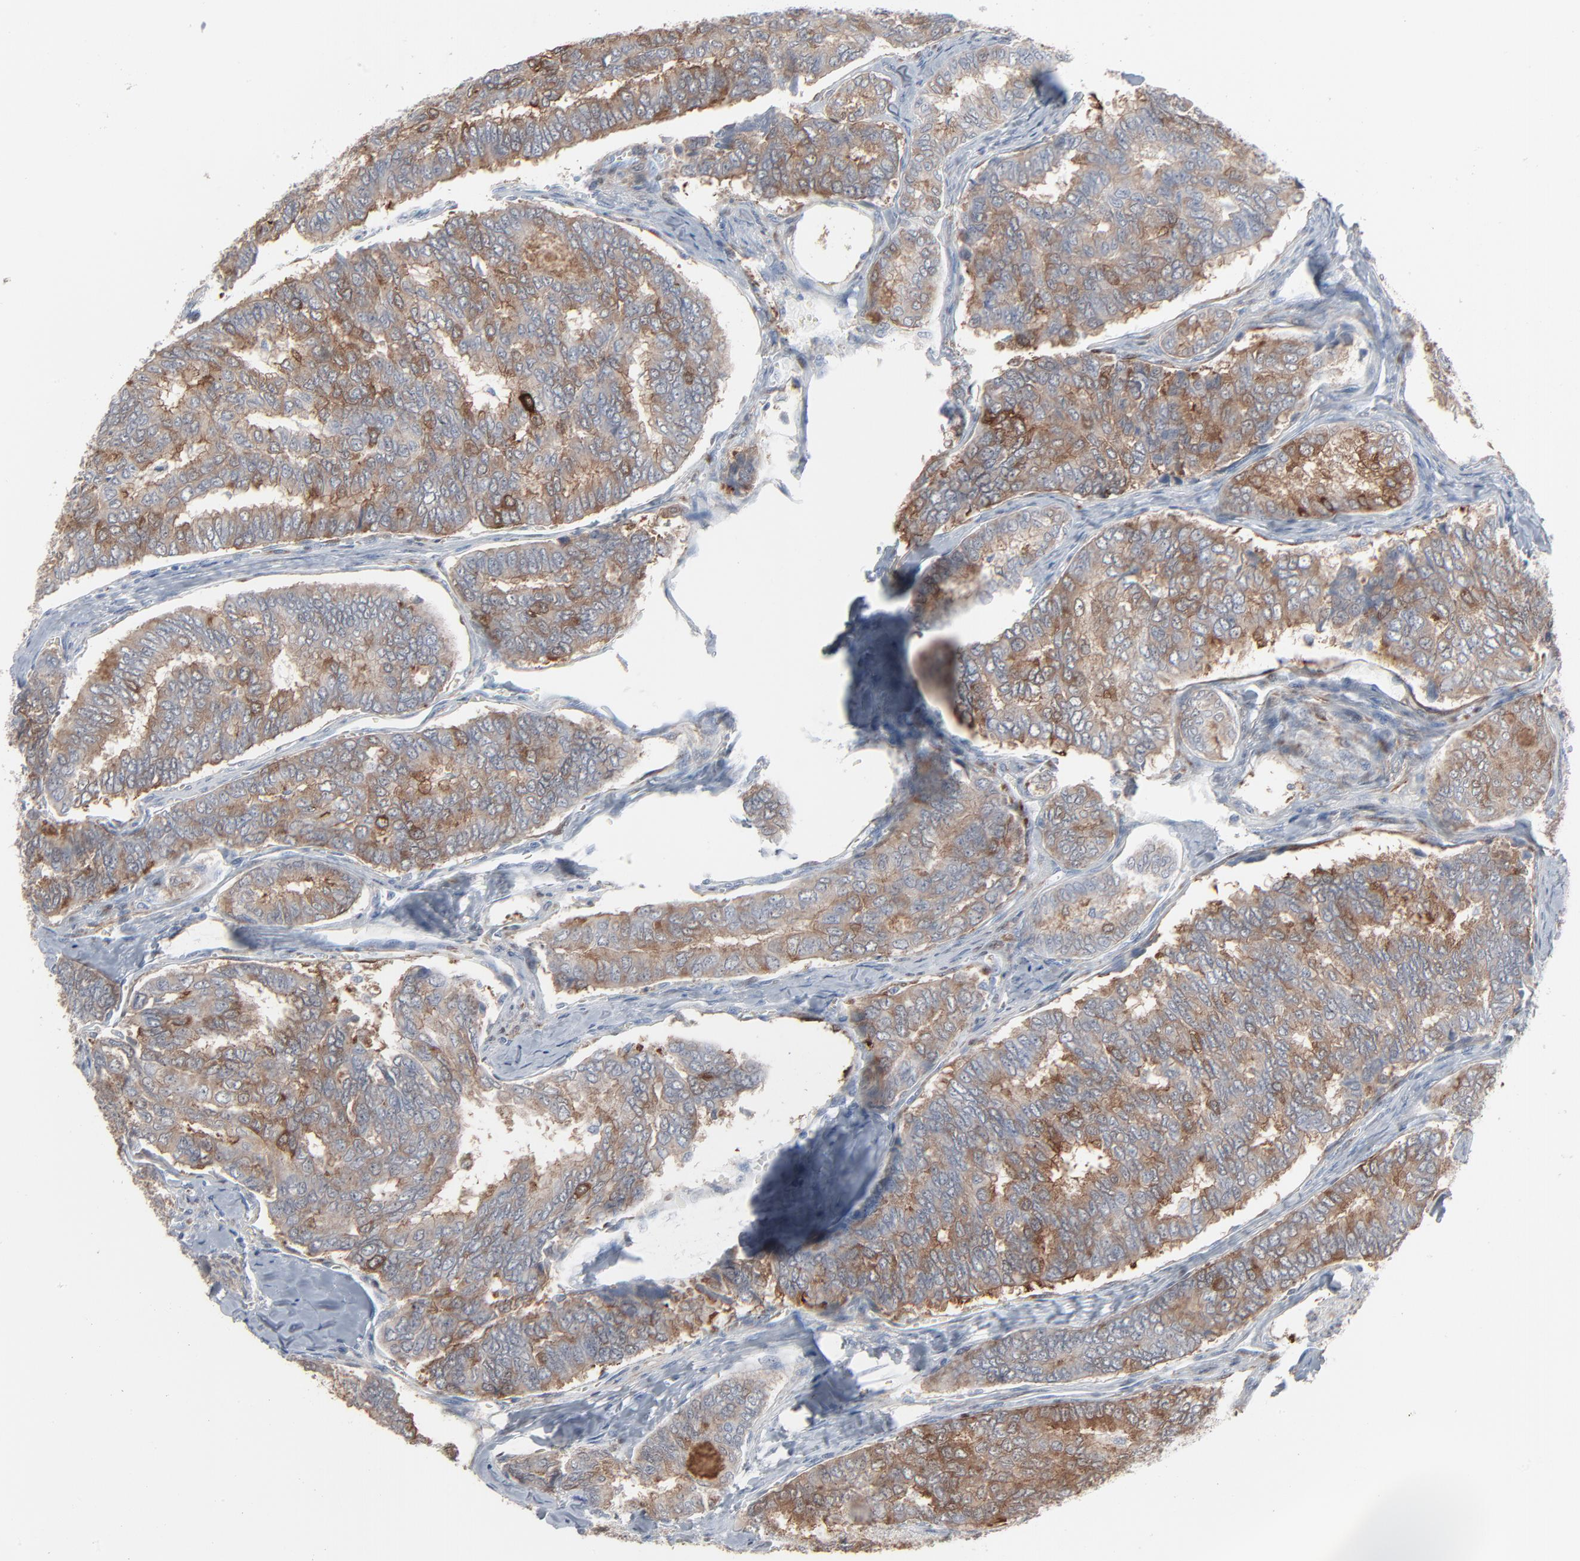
{"staining": {"intensity": "weak", "quantity": ">75%", "location": "cytoplasmic/membranous"}, "tissue": "thyroid cancer", "cell_type": "Tumor cells", "image_type": "cancer", "snomed": [{"axis": "morphology", "description": "Papillary adenocarcinoma, NOS"}, {"axis": "topography", "description": "Thyroid gland"}], "caption": "A photomicrograph of human papillary adenocarcinoma (thyroid) stained for a protein exhibits weak cytoplasmic/membranous brown staining in tumor cells.", "gene": "PHGDH", "patient": {"sex": "female", "age": 35}}